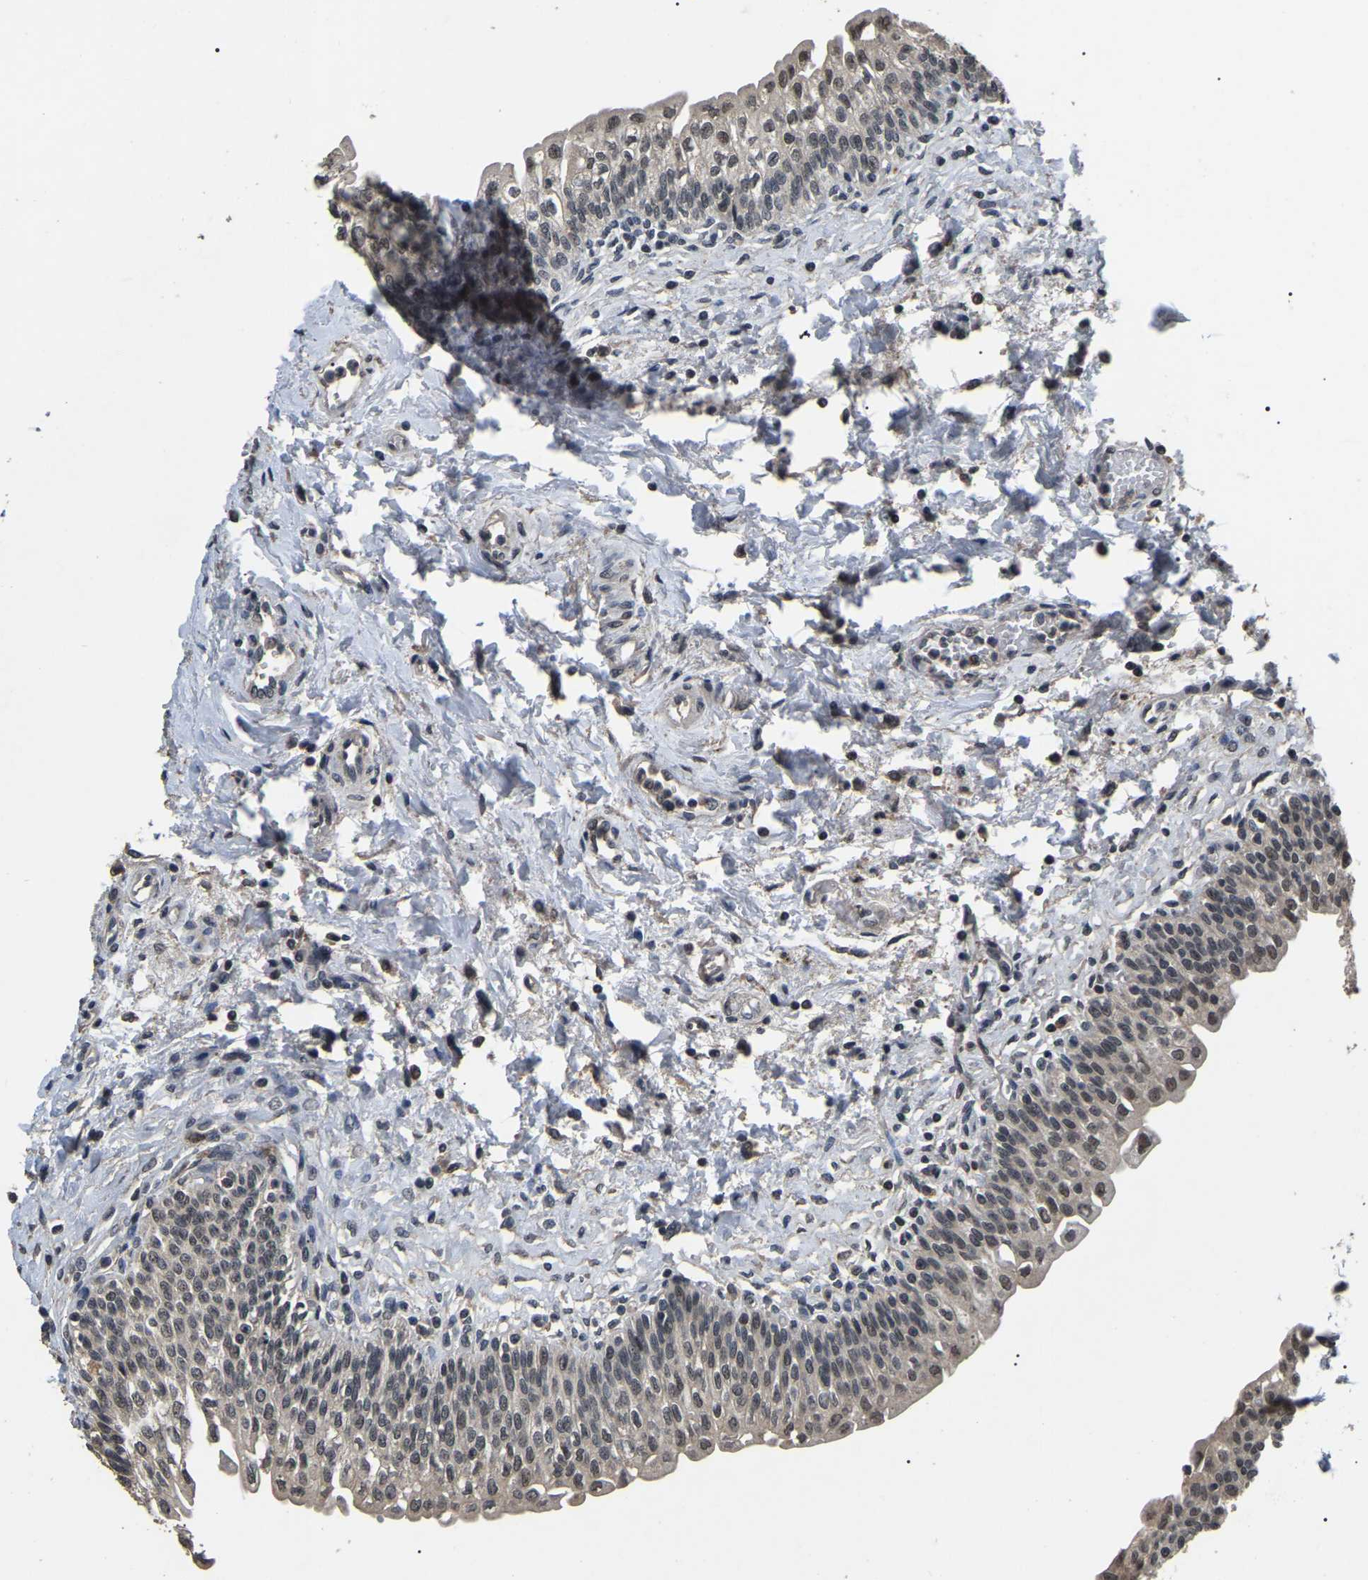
{"staining": {"intensity": "moderate", "quantity": "<25%", "location": "nuclear"}, "tissue": "urinary bladder", "cell_type": "Urothelial cells", "image_type": "normal", "snomed": [{"axis": "morphology", "description": "Normal tissue, NOS"}, {"axis": "topography", "description": "Urinary bladder"}], "caption": "Urothelial cells display moderate nuclear staining in about <25% of cells in normal urinary bladder.", "gene": "PPM1E", "patient": {"sex": "male", "age": 55}}